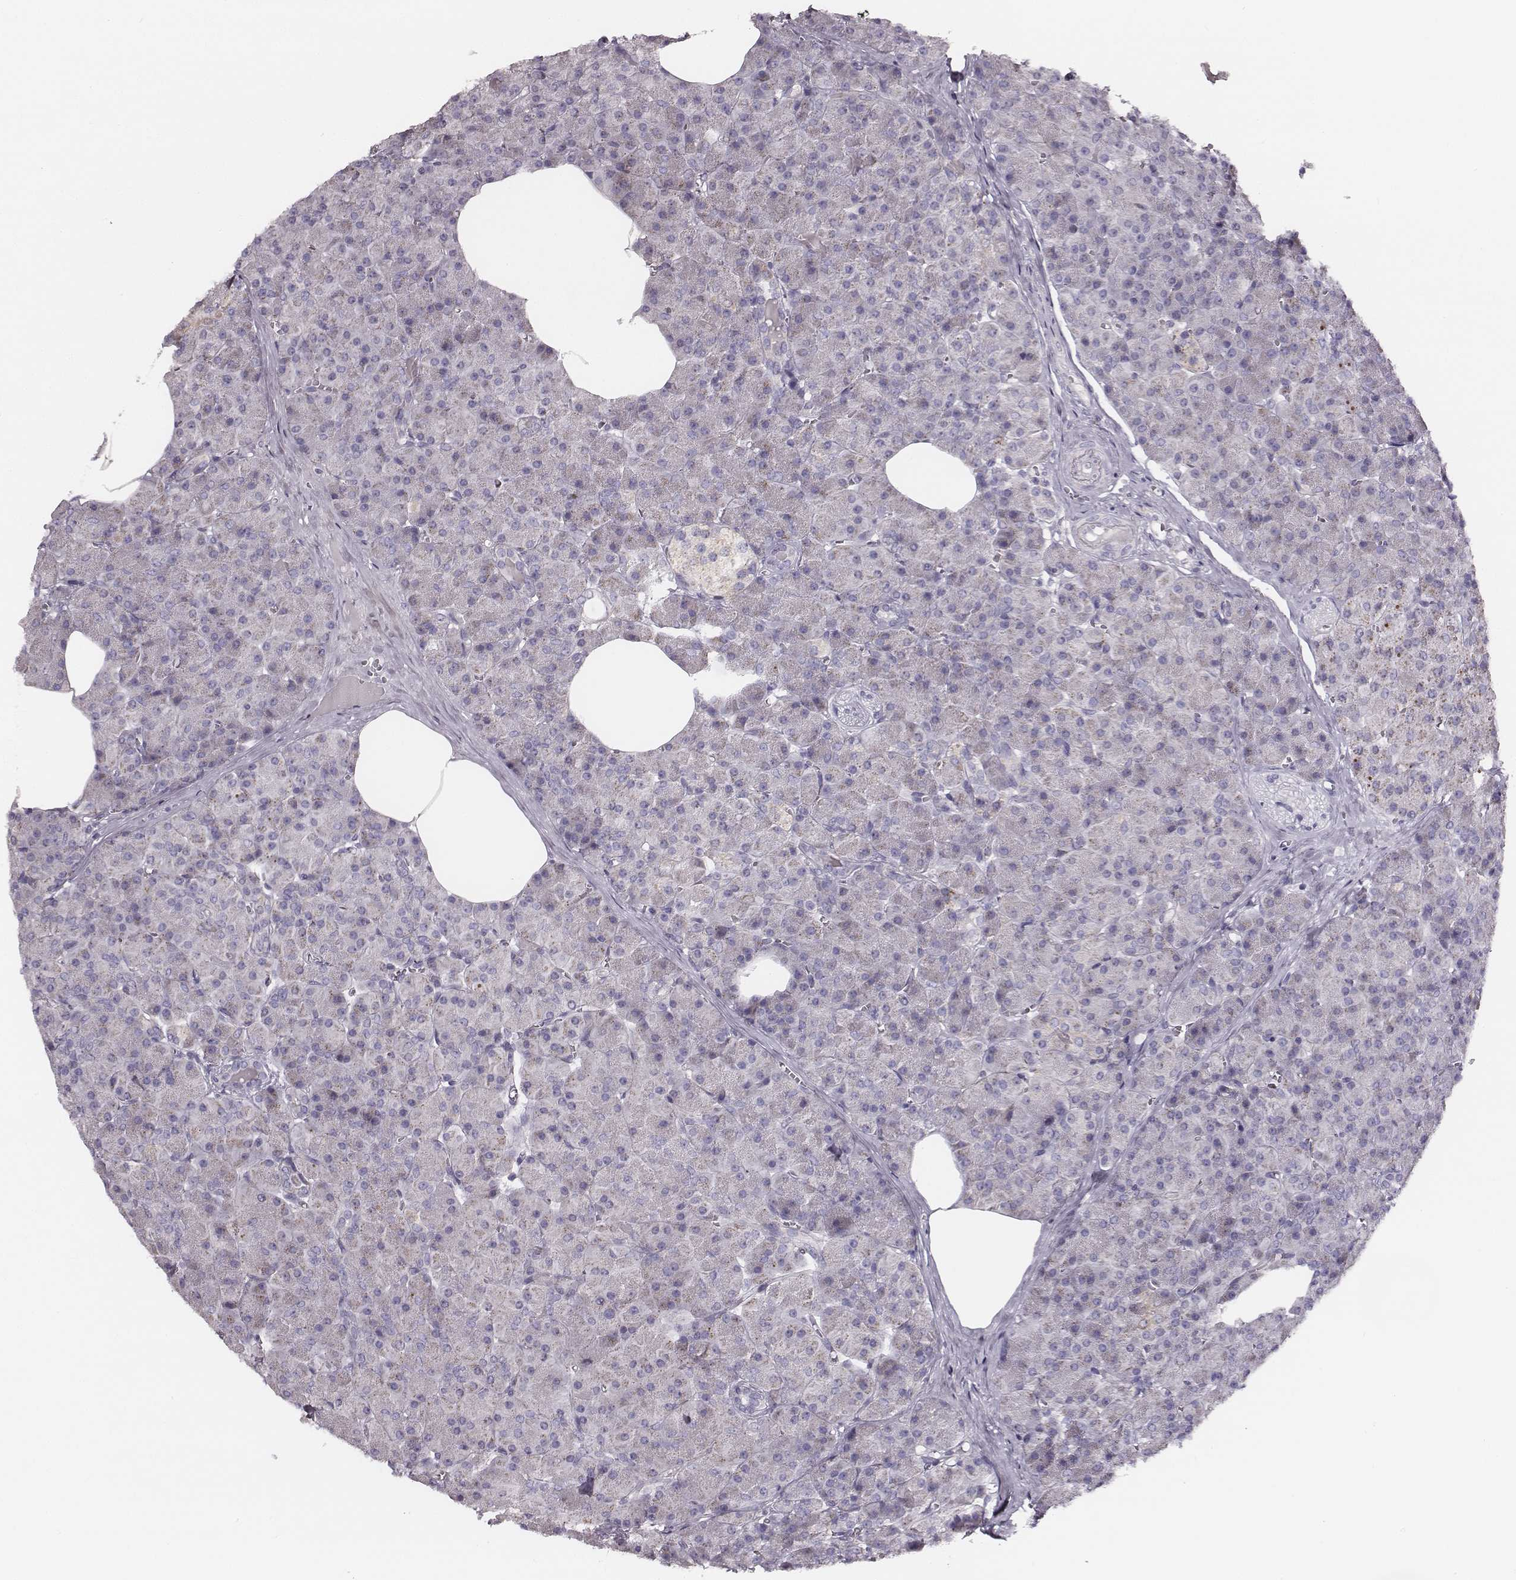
{"staining": {"intensity": "negative", "quantity": "none", "location": "none"}, "tissue": "pancreas", "cell_type": "Exocrine glandular cells", "image_type": "normal", "snomed": [{"axis": "morphology", "description": "Normal tissue, NOS"}, {"axis": "topography", "description": "Pancreas"}], "caption": "DAB (3,3'-diaminobenzidine) immunohistochemical staining of normal human pancreas shows no significant staining in exocrine glandular cells. Nuclei are stained in blue.", "gene": "UBL4B", "patient": {"sex": "female", "age": 45}}